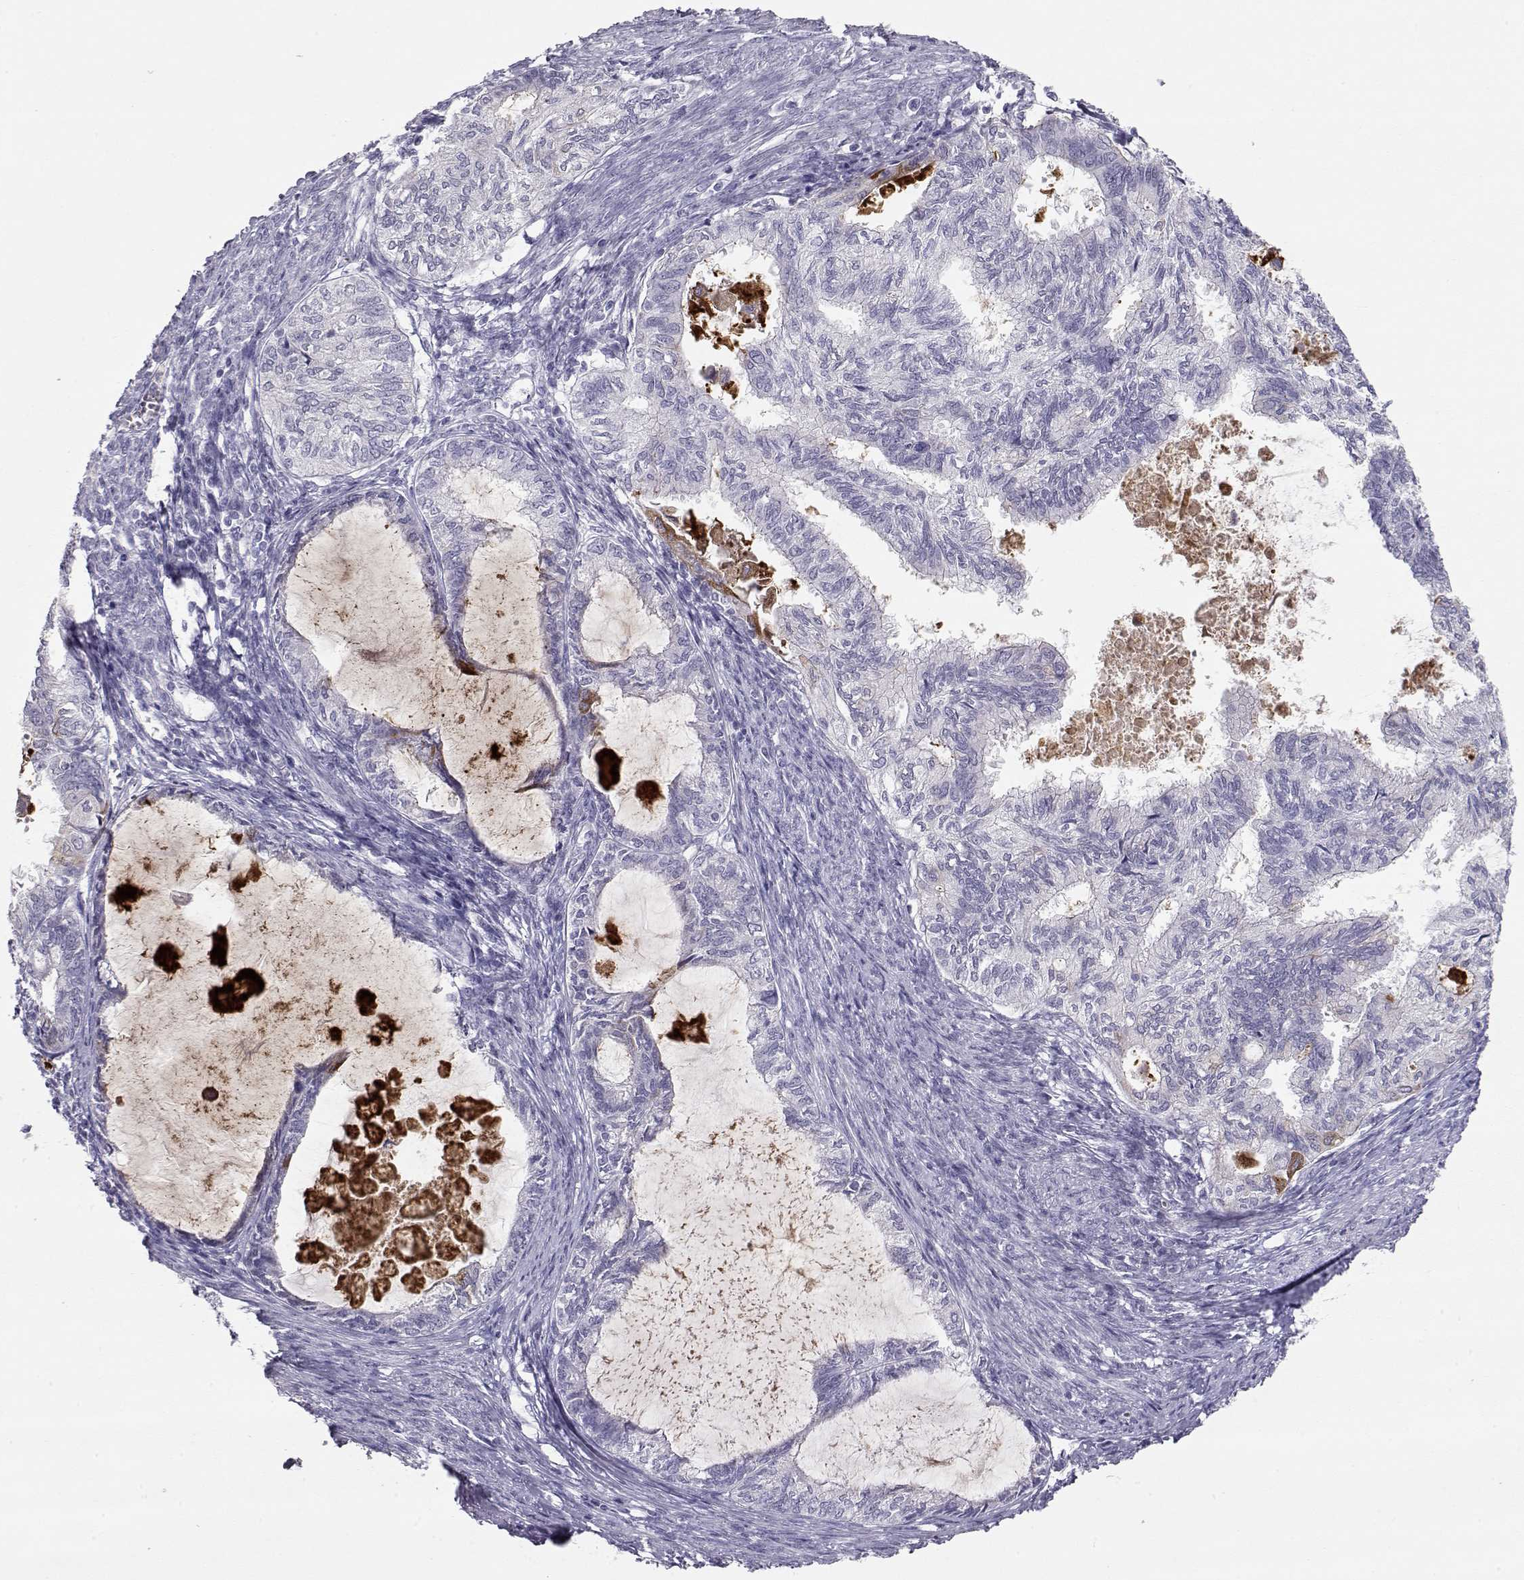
{"staining": {"intensity": "negative", "quantity": "none", "location": "none"}, "tissue": "endometrial cancer", "cell_type": "Tumor cells", "image_type": "cancer", "snomed": [{"axis": "morphology", "description": "Adenocarcinoma, NOS"}, {"axis": "topography", "description": "Endometrium"}], "caption": "High power microscopy image of an immunohistochemistry (IHC) histopathology image of endometrial cancer, revealing no significant positivity in tumor cells.", "gene": "LAMB3", "patient": {"sex": "female", "age": 86}}